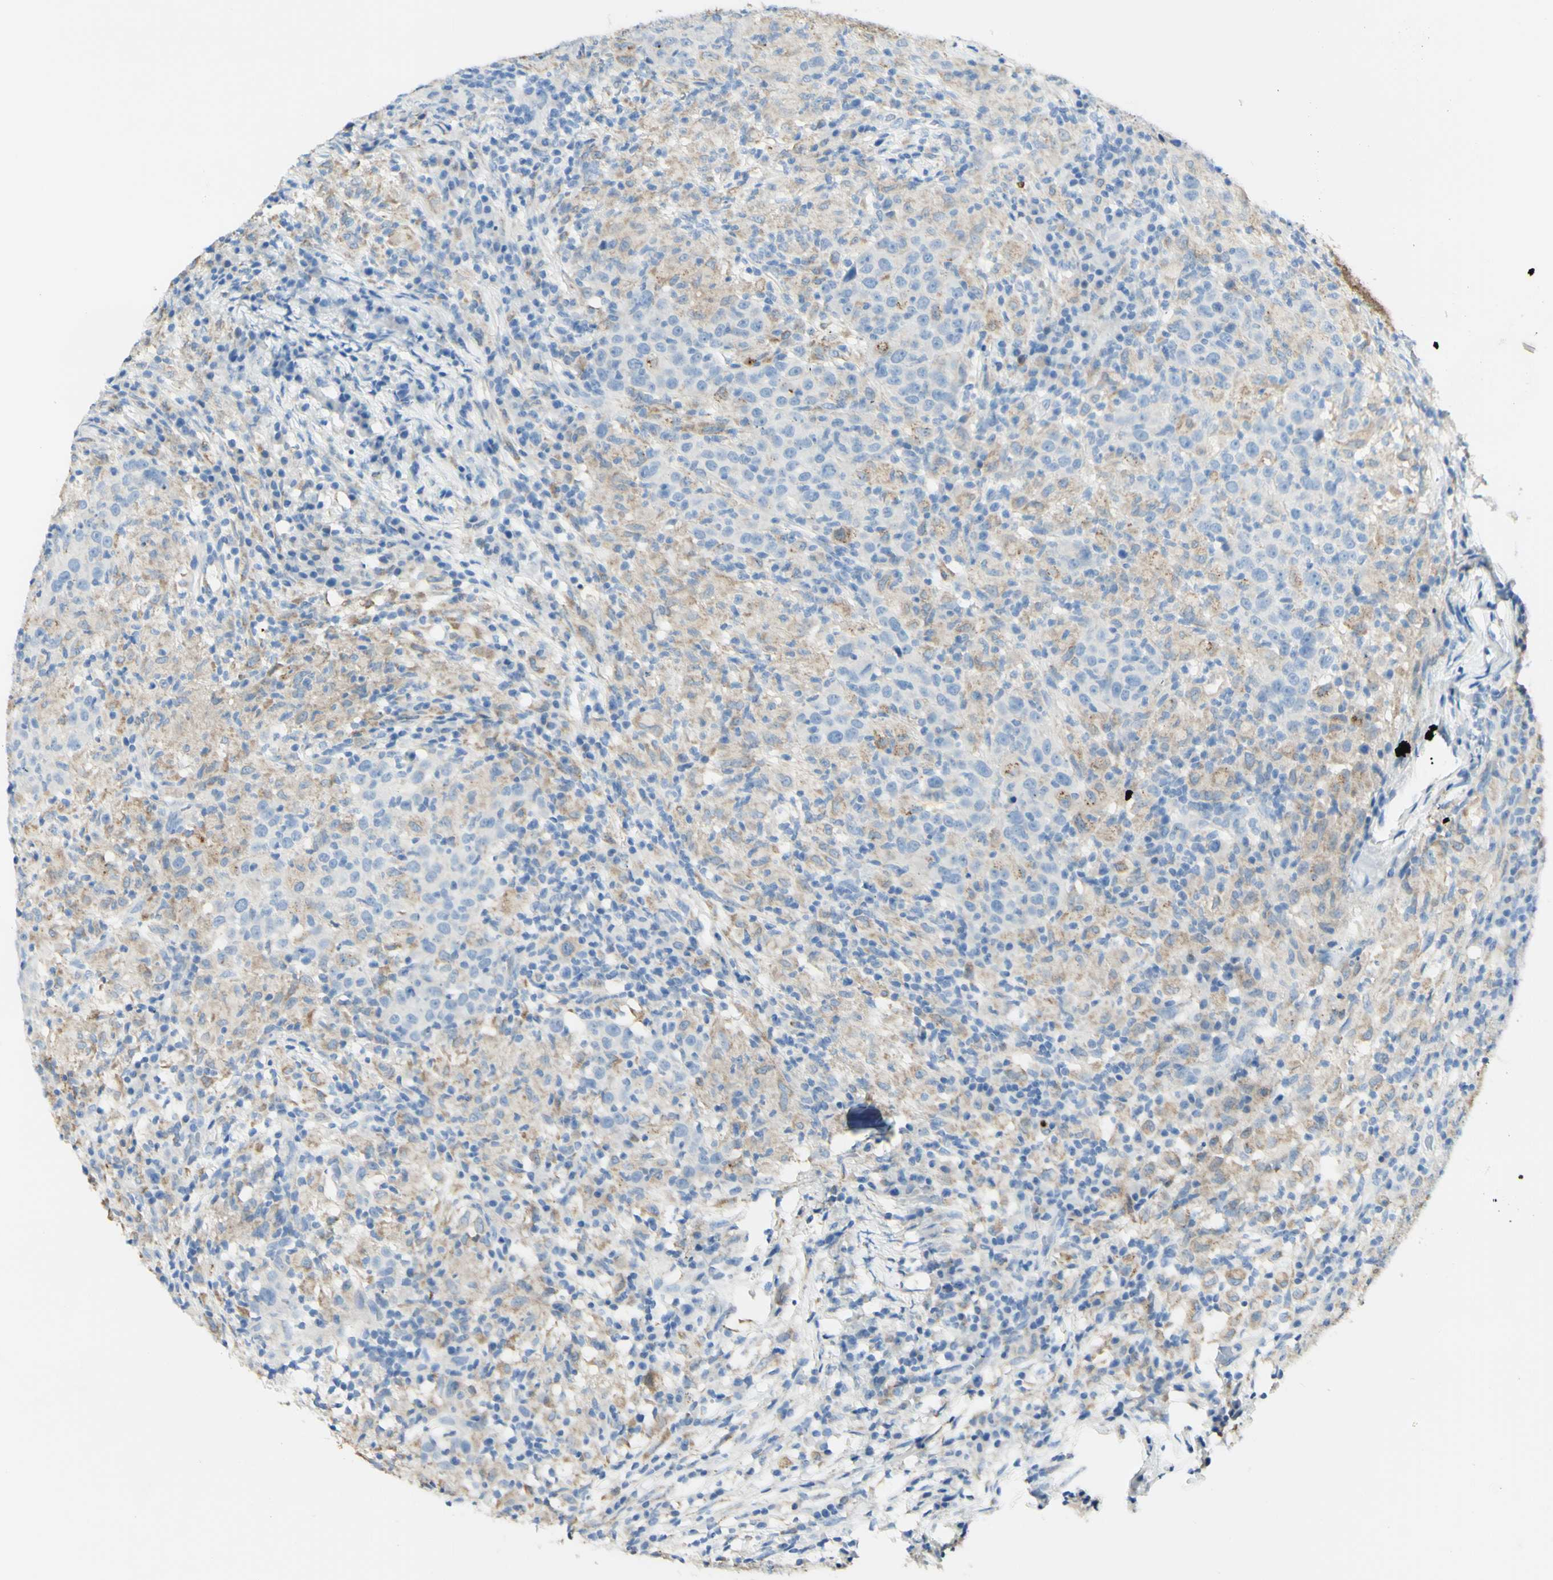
{"staining": {"intensity": "weak", "quantity": "<25%", "location": "cytoplasmic/membranous"}, "tissue": "head and neck cancer", "cell_type": "Tumor cells", "image_type": "cancer", "snomed": [{"axis": "morphology", "description": "Adenocarcinoma, NOS"}, {"axis": "topography", "description": "Salivary gland"}, {"axis": "topography", "description": "Head-Neck"}], "caption": "A micrograph of human head and neck cancer (adenocarcinoma) is negative for staining in tumor cells.", "gene": "TSPAN1", "patient": {"sex": "female", "age": 65}}